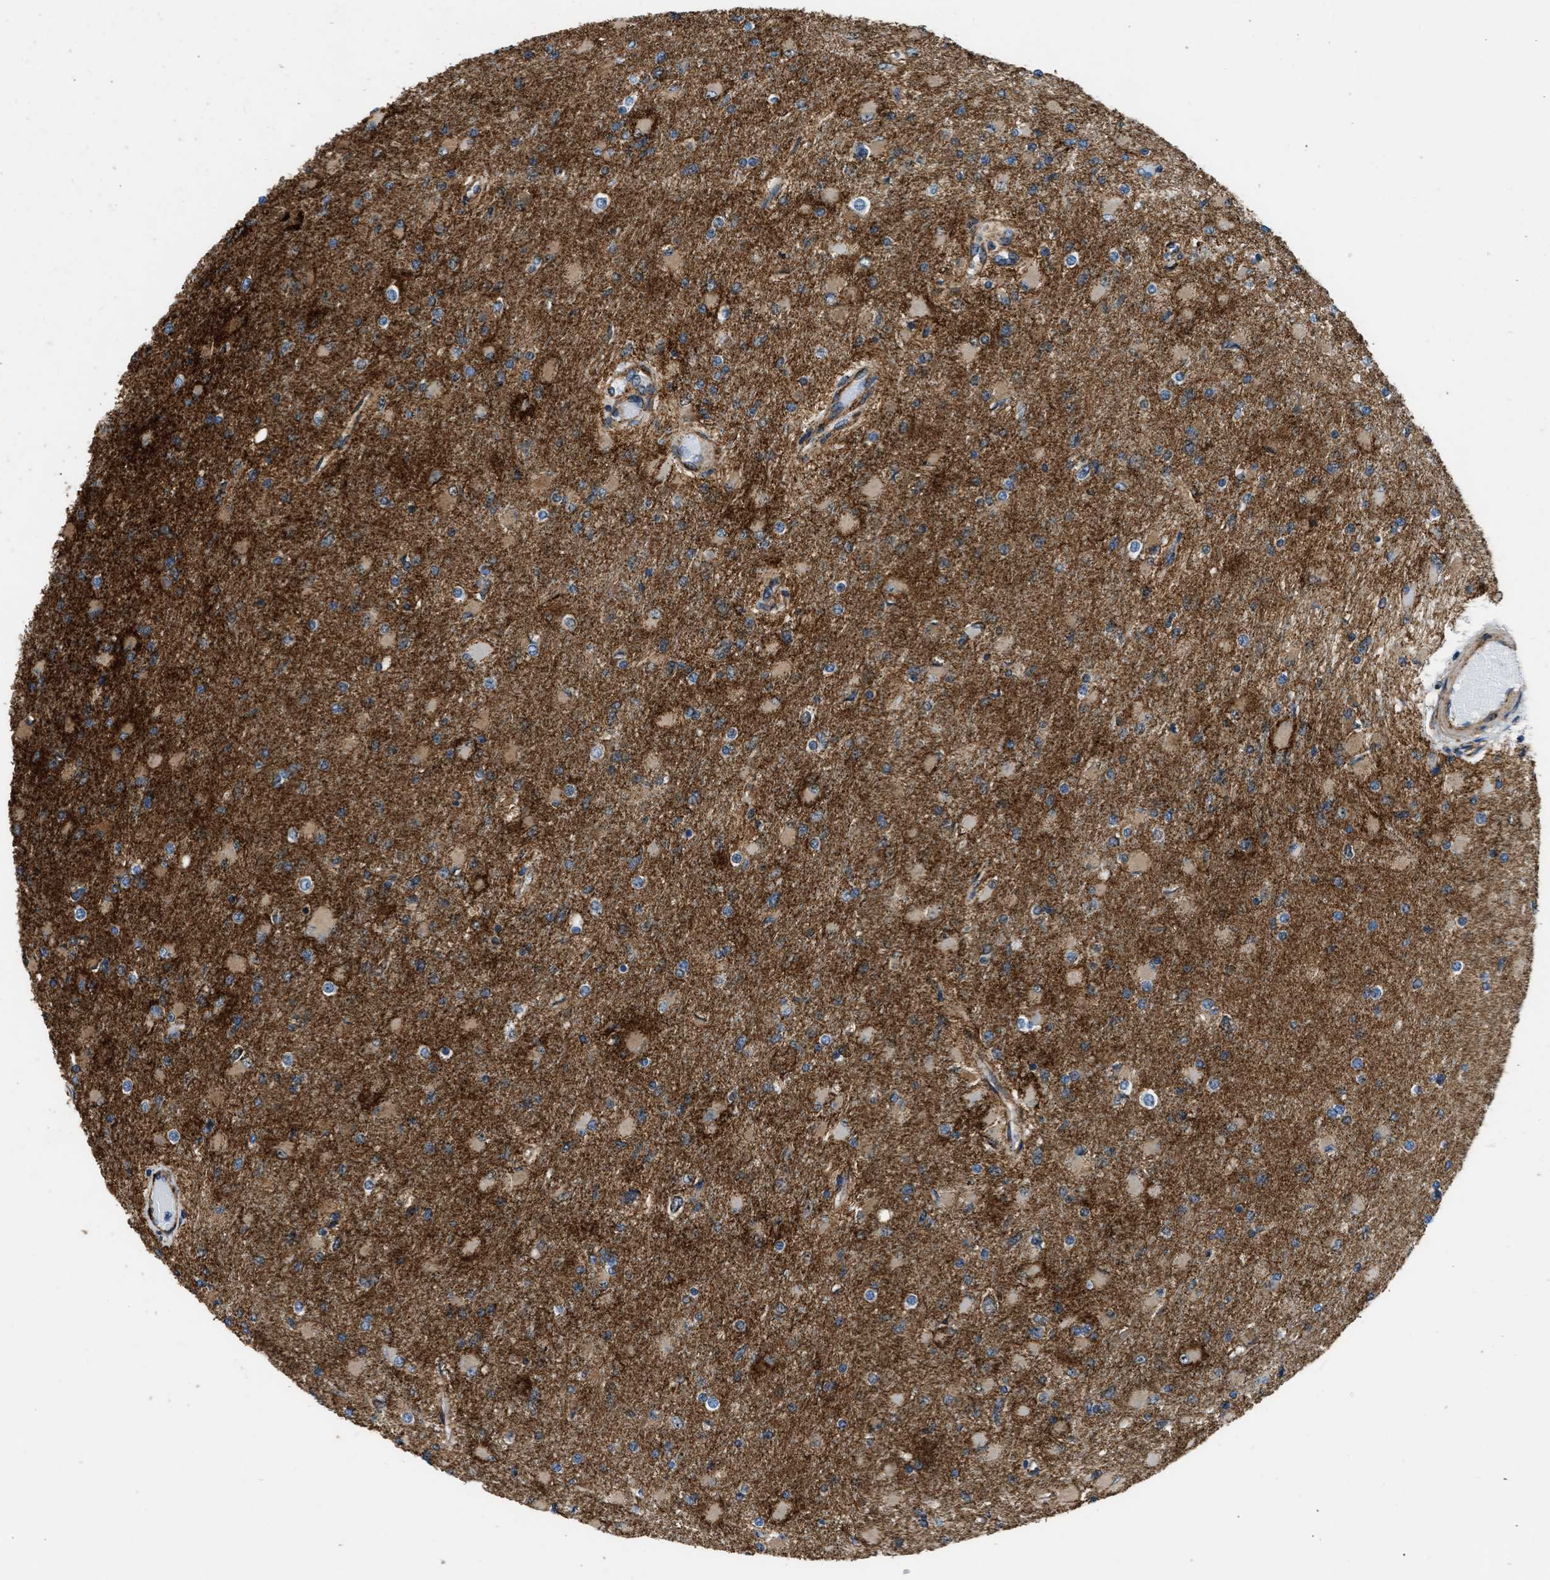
{"staining": {"intensity": "moderate", "quantity": "25%-75%", "location": "cytoplasmic/membranous"}, "tissue": "glioma", "cell_type": "Tumor cells", "image_type": "cancer", "snomed": [{"axis": "morphology", "description": "Glioma, malignant, High grade"}, {"axis": "topography", "description": "Cerebral cortex"}], "caption": "This photomicrograph displays glioma stained with immunohistochemistry (IHC) to label a protein in brown. The cytoplasmic/membranous of tumor cells show moderate positivity for the protein. Nuclei are counter-stained blue.", "gene": "SEPTIN2", "patient": {"sex": "female", "age": 36}}